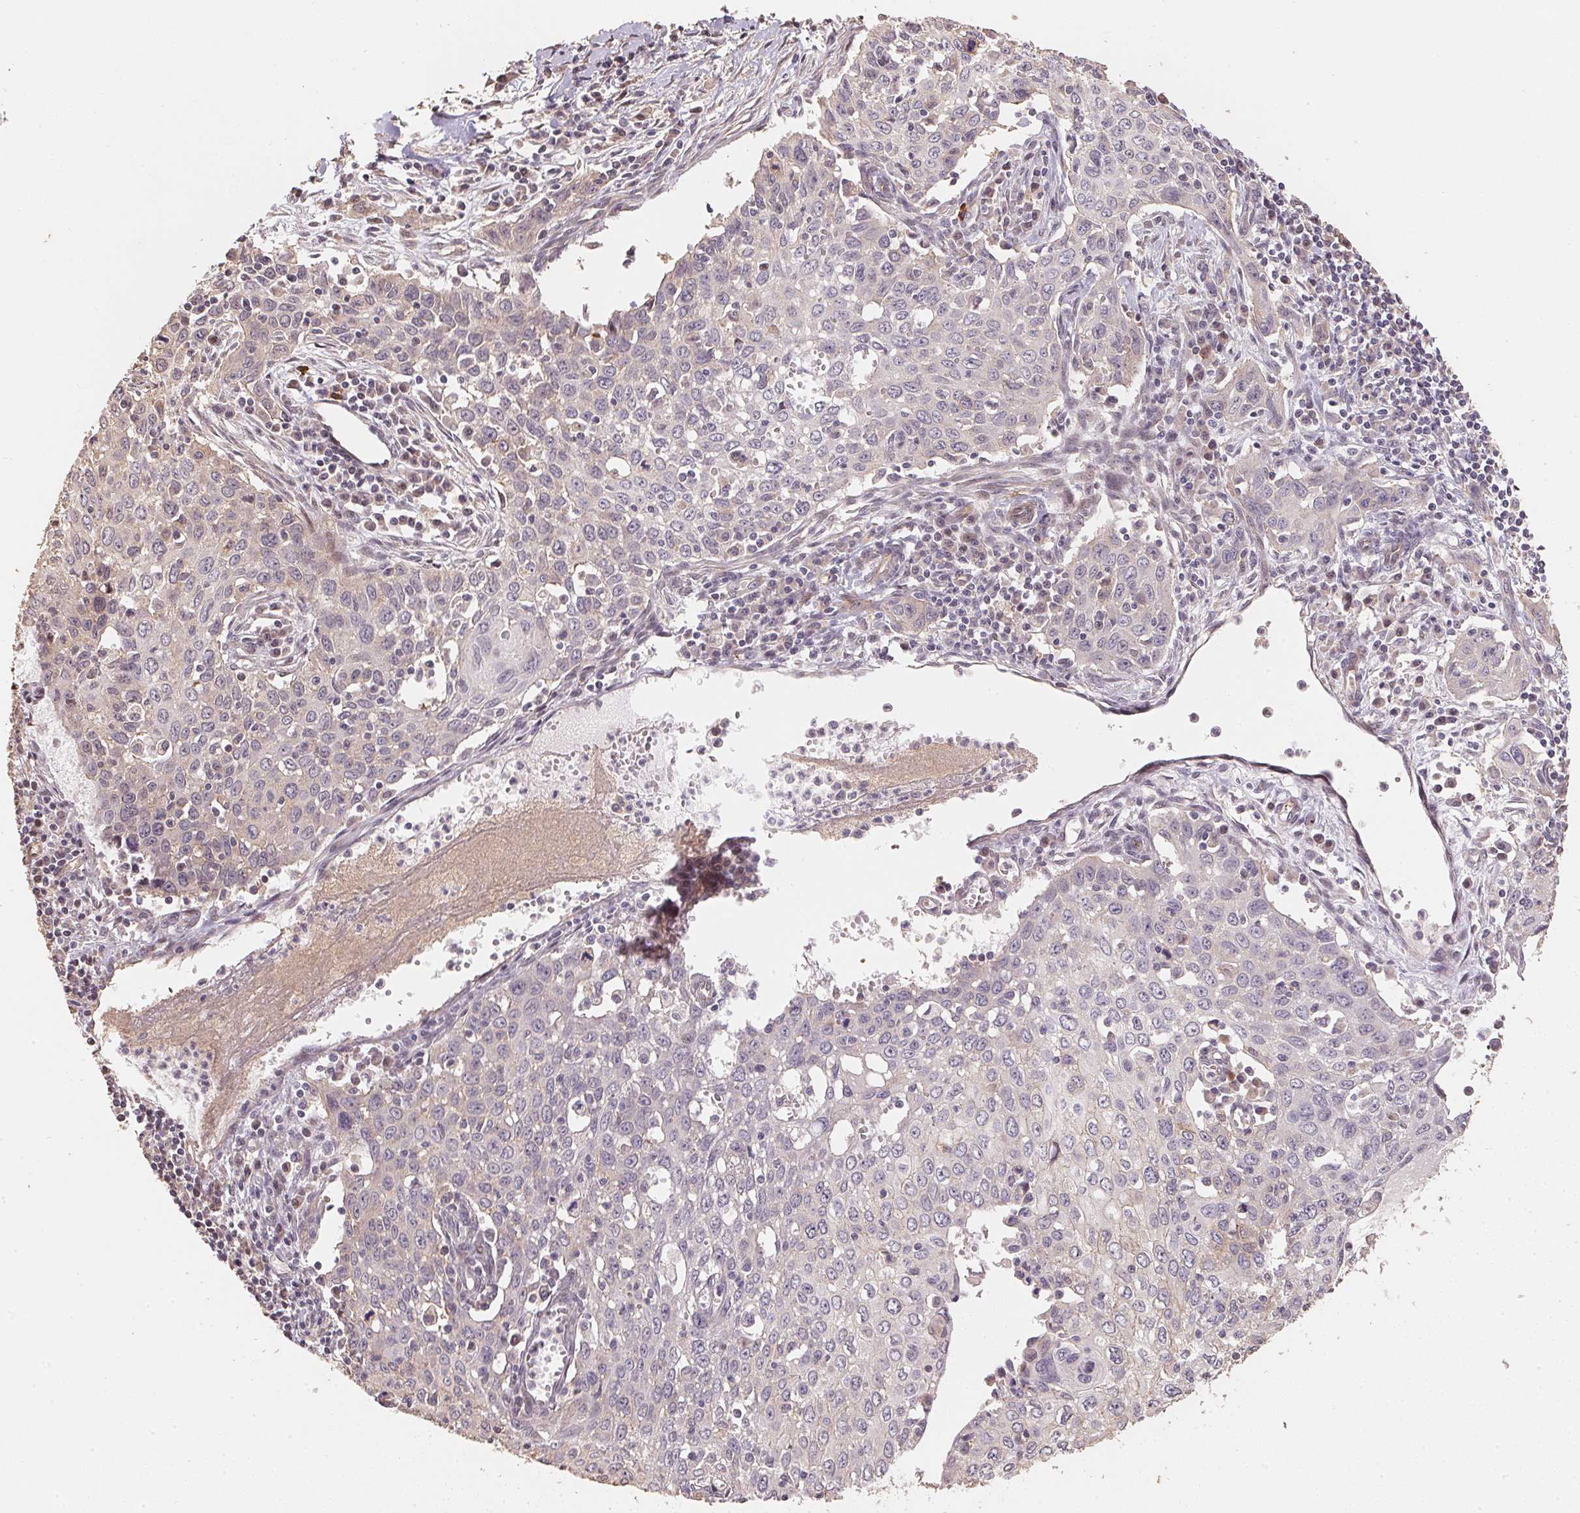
{"staining": {"intensity": "negative", "quantity": "none", "location": "none"}, "tissue": "cervical cancer", "cell_type": "Tumor cells", "image_type": "cancer", "snomed": [{"axis": "morphology", "description": "Squamous cell carcinoma, NOS"}, {"axis": "topography", "description": "Cervix"}], "caption": "This is an immunohistochemistry (IHC) micrograph of human cervical cancer (squamous cell carcinoma). There is no staining in tumor cells.", "gene": "TMEM222", "patient": {"sex": "female", "age": 38}}